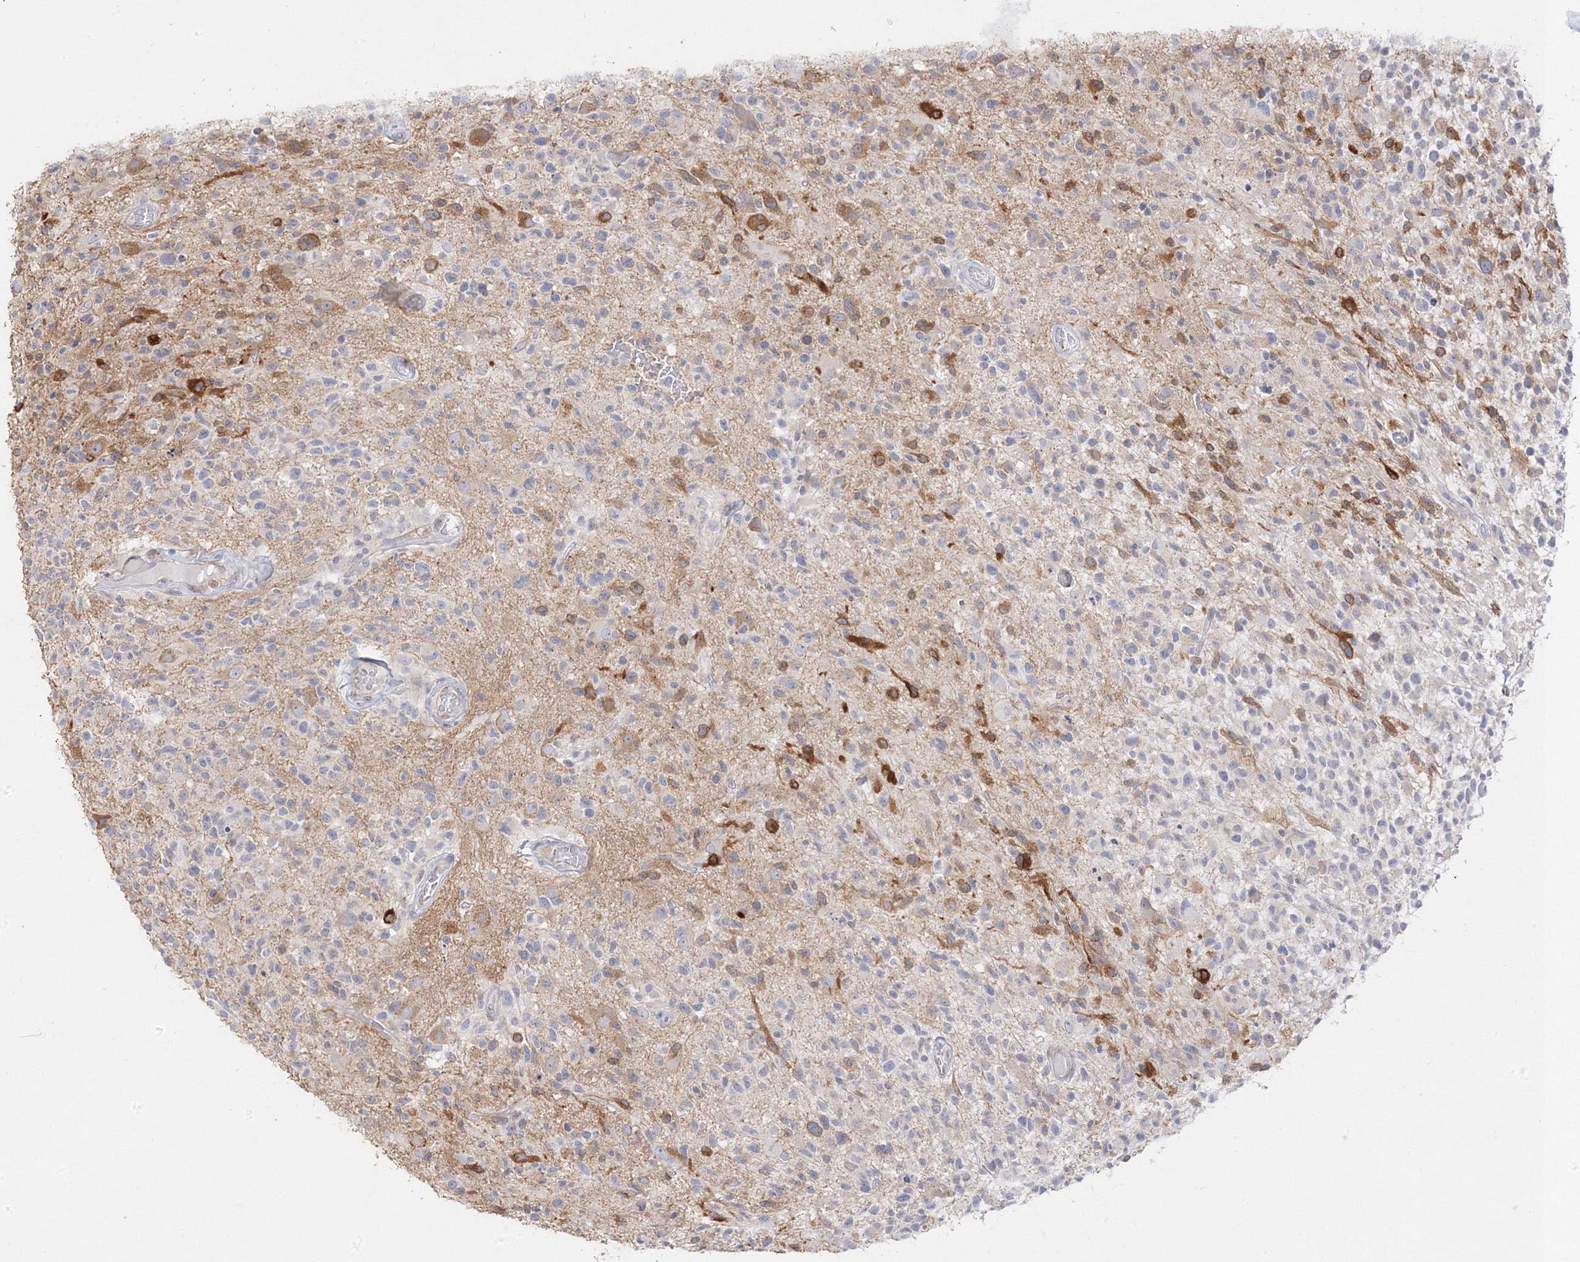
{"staining": {"intensity": "negative", "quantity": "none", "location": "none"}, "tissue": "glioma", "cell_type": "Tumor cells", "image_type": "cancer", "snomed": [{"axis": "morphology", "description": "Glioma, malignant, High grade"}, {"axis": "morphology", "description": "Glioblastoma, NOS"}, {"axis": "topography", "description": "Brain"}], "caption": "Tumor cells are negative for brown protein staining in glioma. Brightfield microscopy of IHC stained with DAB (brown) and hematoxylin (blue), captured at high magnification.", "gene": "C2CD2", "patient": {"sex": "male", "age": 60}}